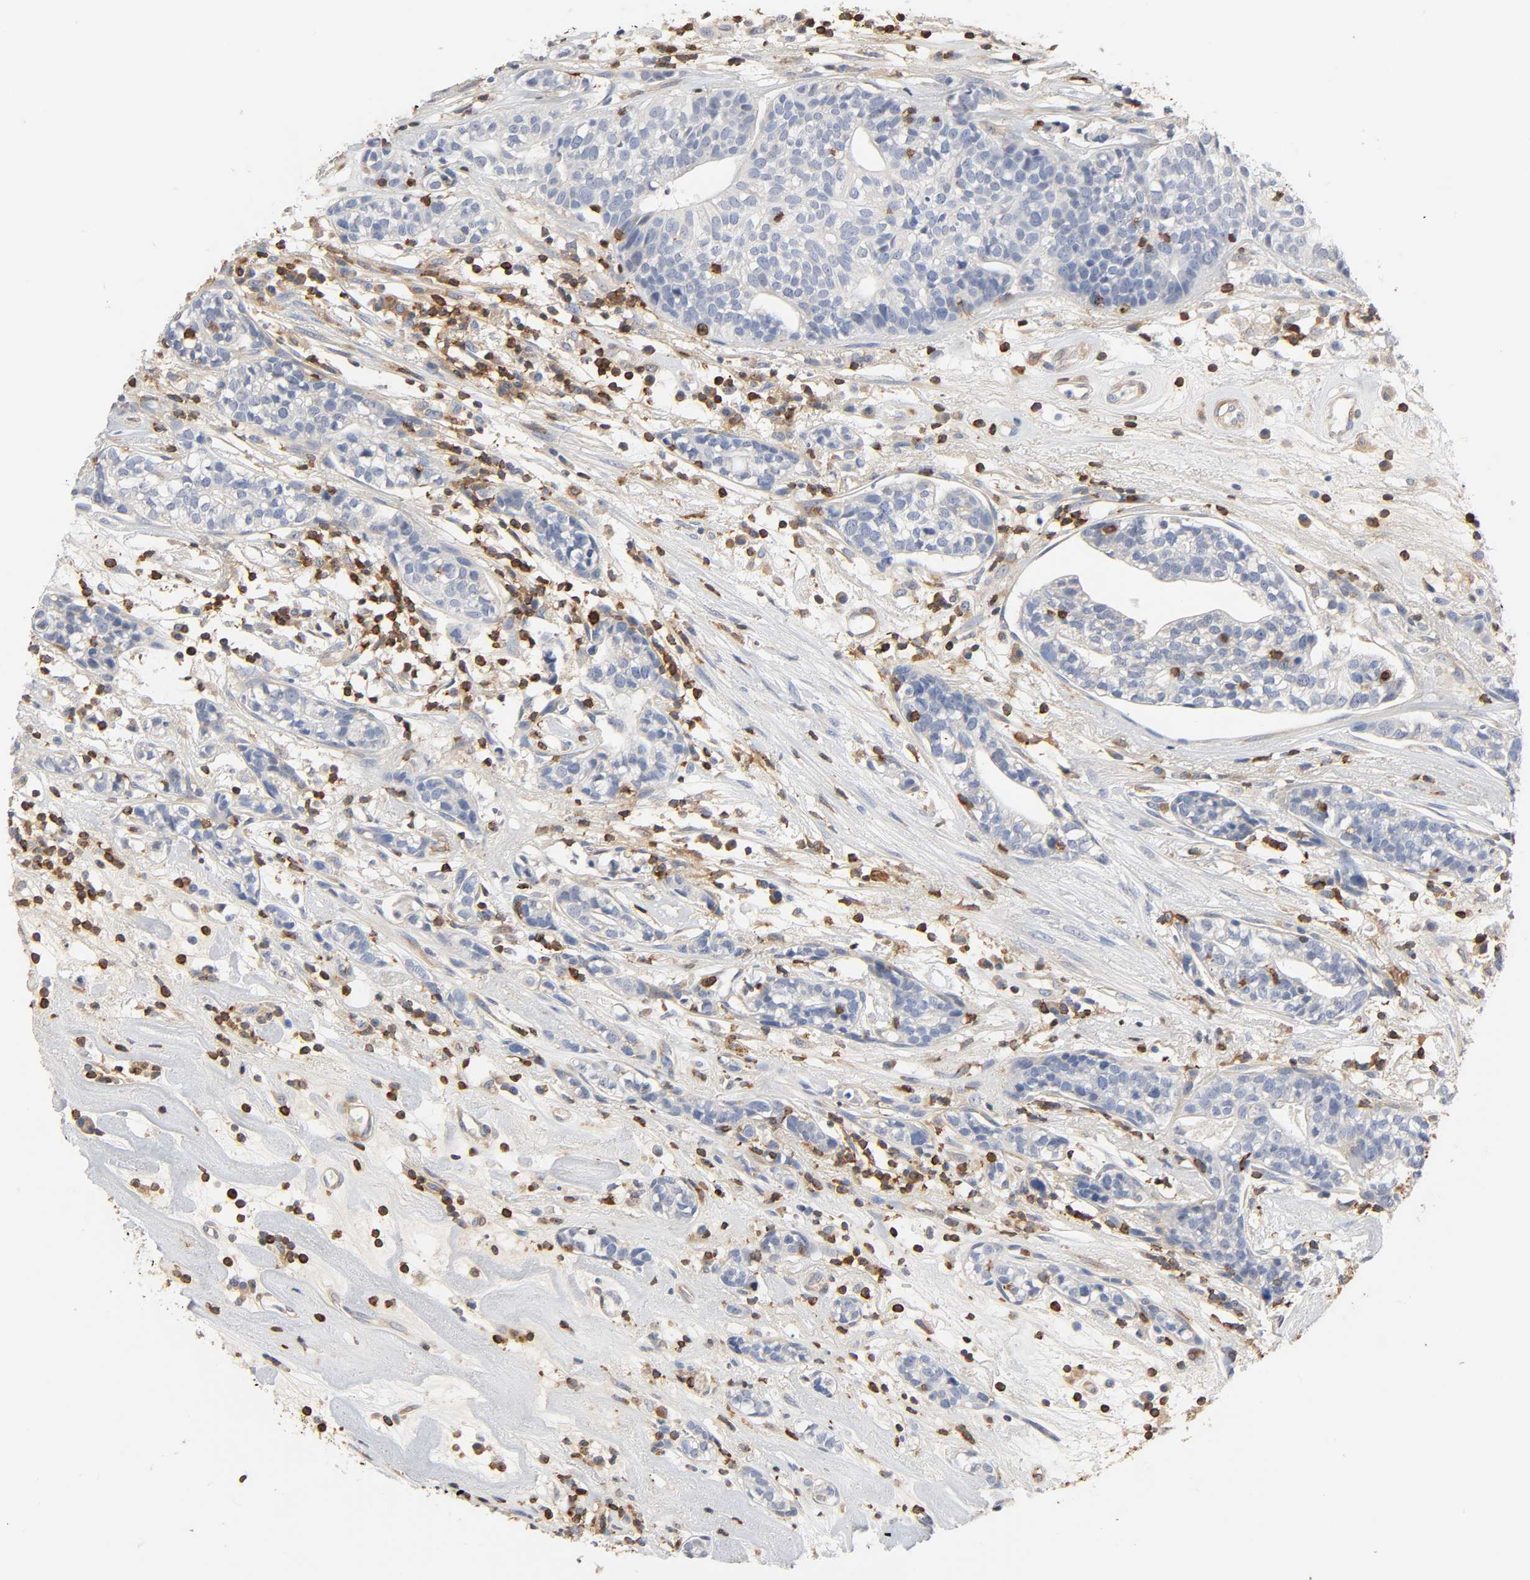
{"staining": {"intensity": "negative", "quantity": "none", "location": "none"}, "tissue": "head and neck cancer", "cell_type": "Tumor cells", "image_type": "cancer", "snomed": [{"axis": "morphology", "description": "Adenocarcinoma, NOS"}, {"axis": "topography", "description": "Salivary gland"}, {"axis": "topography", "description": "Head-Neck"}], "caption": "Tumor cells are negative for protein expression in human head and neck cancer (adenocarcinoma).", "gene": "BIN1", "patient": {"sex": "female", "age": 65}}